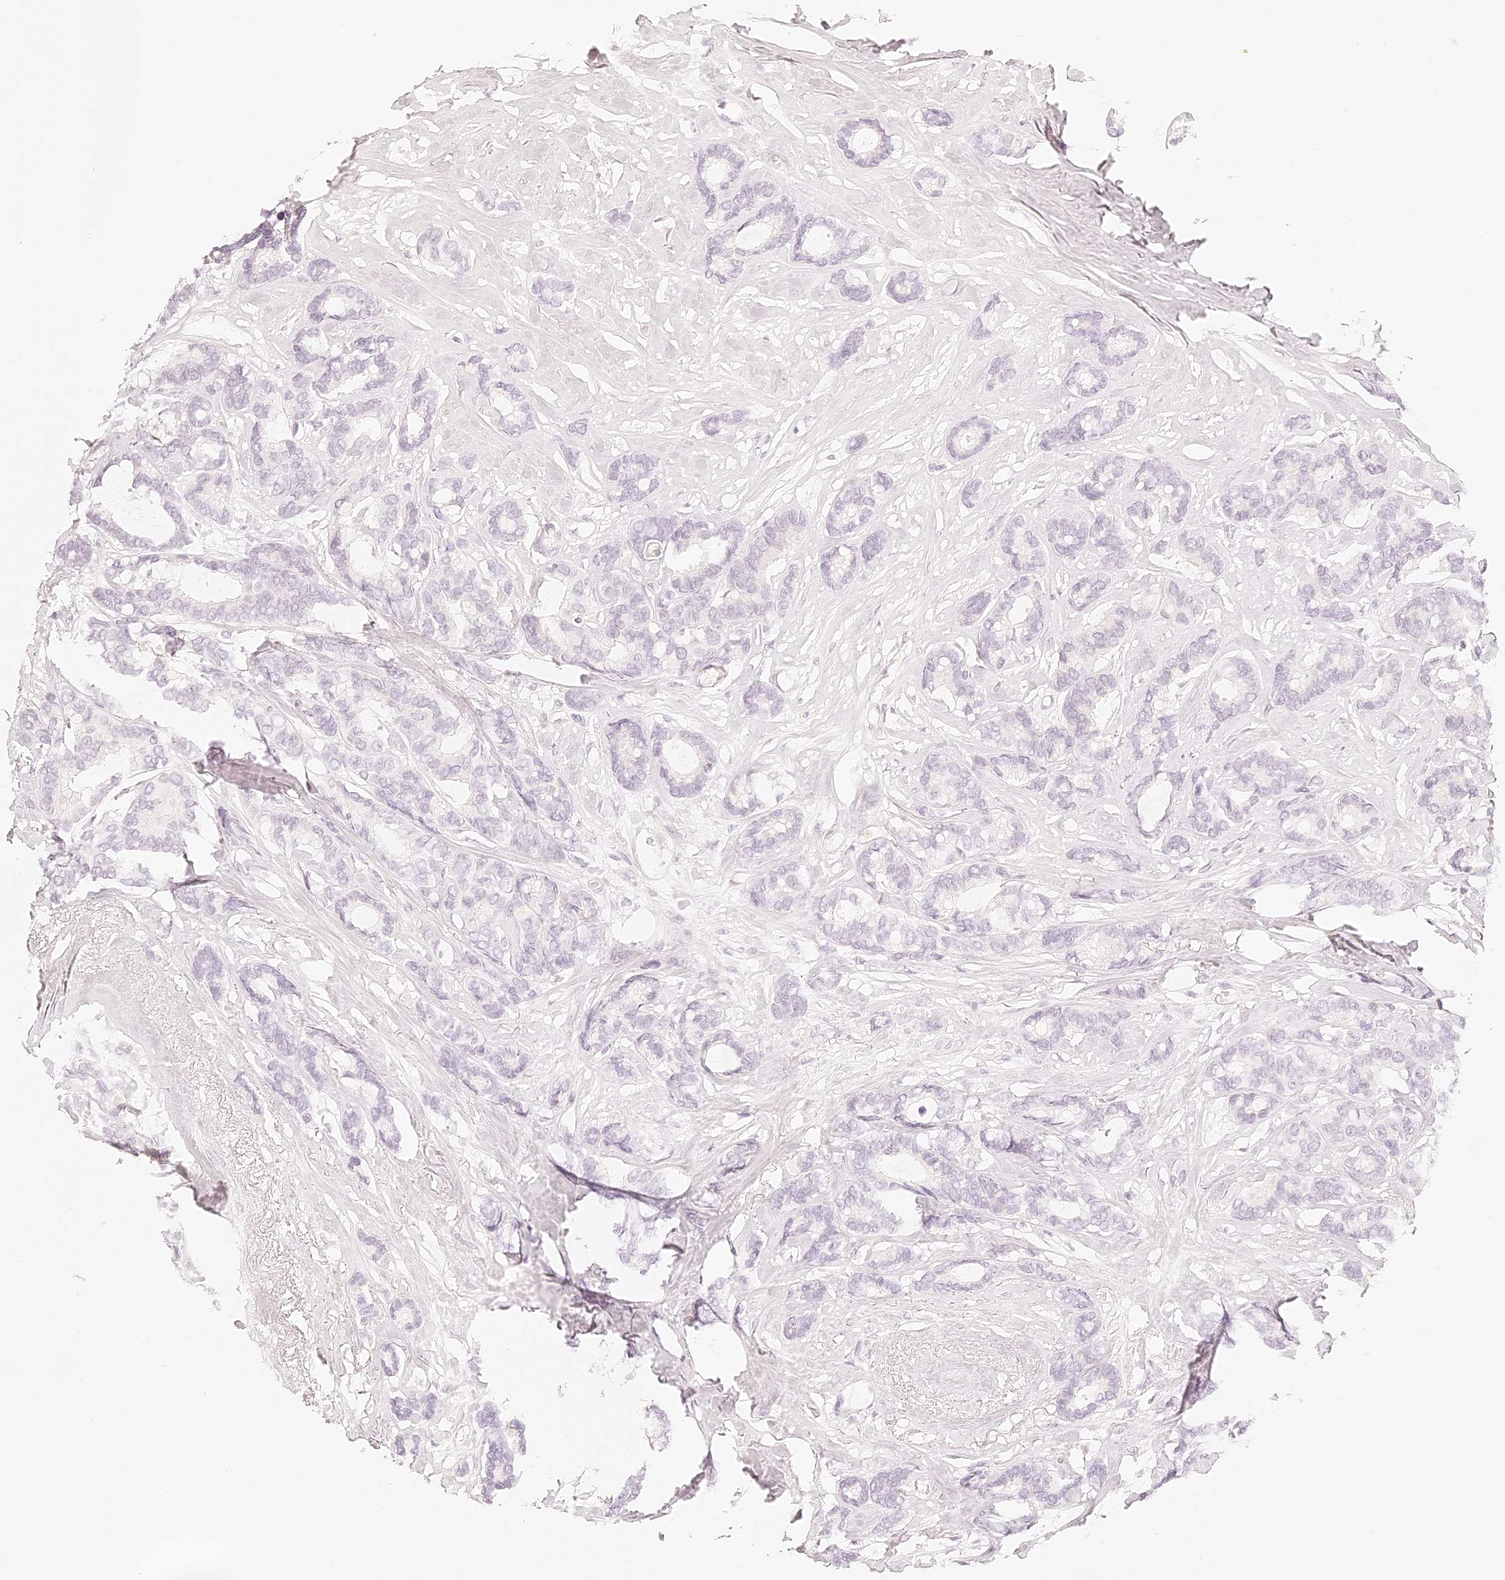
{"staining": {"intensity": "negative", "quantity": "none", "location": "none"}, "tissue": "breast cancer", "cell_type": "Tumor cells", "image_type": "cancer", "snomed": [{"axis": "morphology", "description": "Duct carcinoma"}, {"axis": "topography", "description": "Breast"}], "caption": "Immunohistochemistry histopathology image of breast intraductal carcinoma stained for a protein (brown), which shows no positivity in tumor cells.", "gene": "TRIM45", "patient": {"sex": "female", "age": 87}}